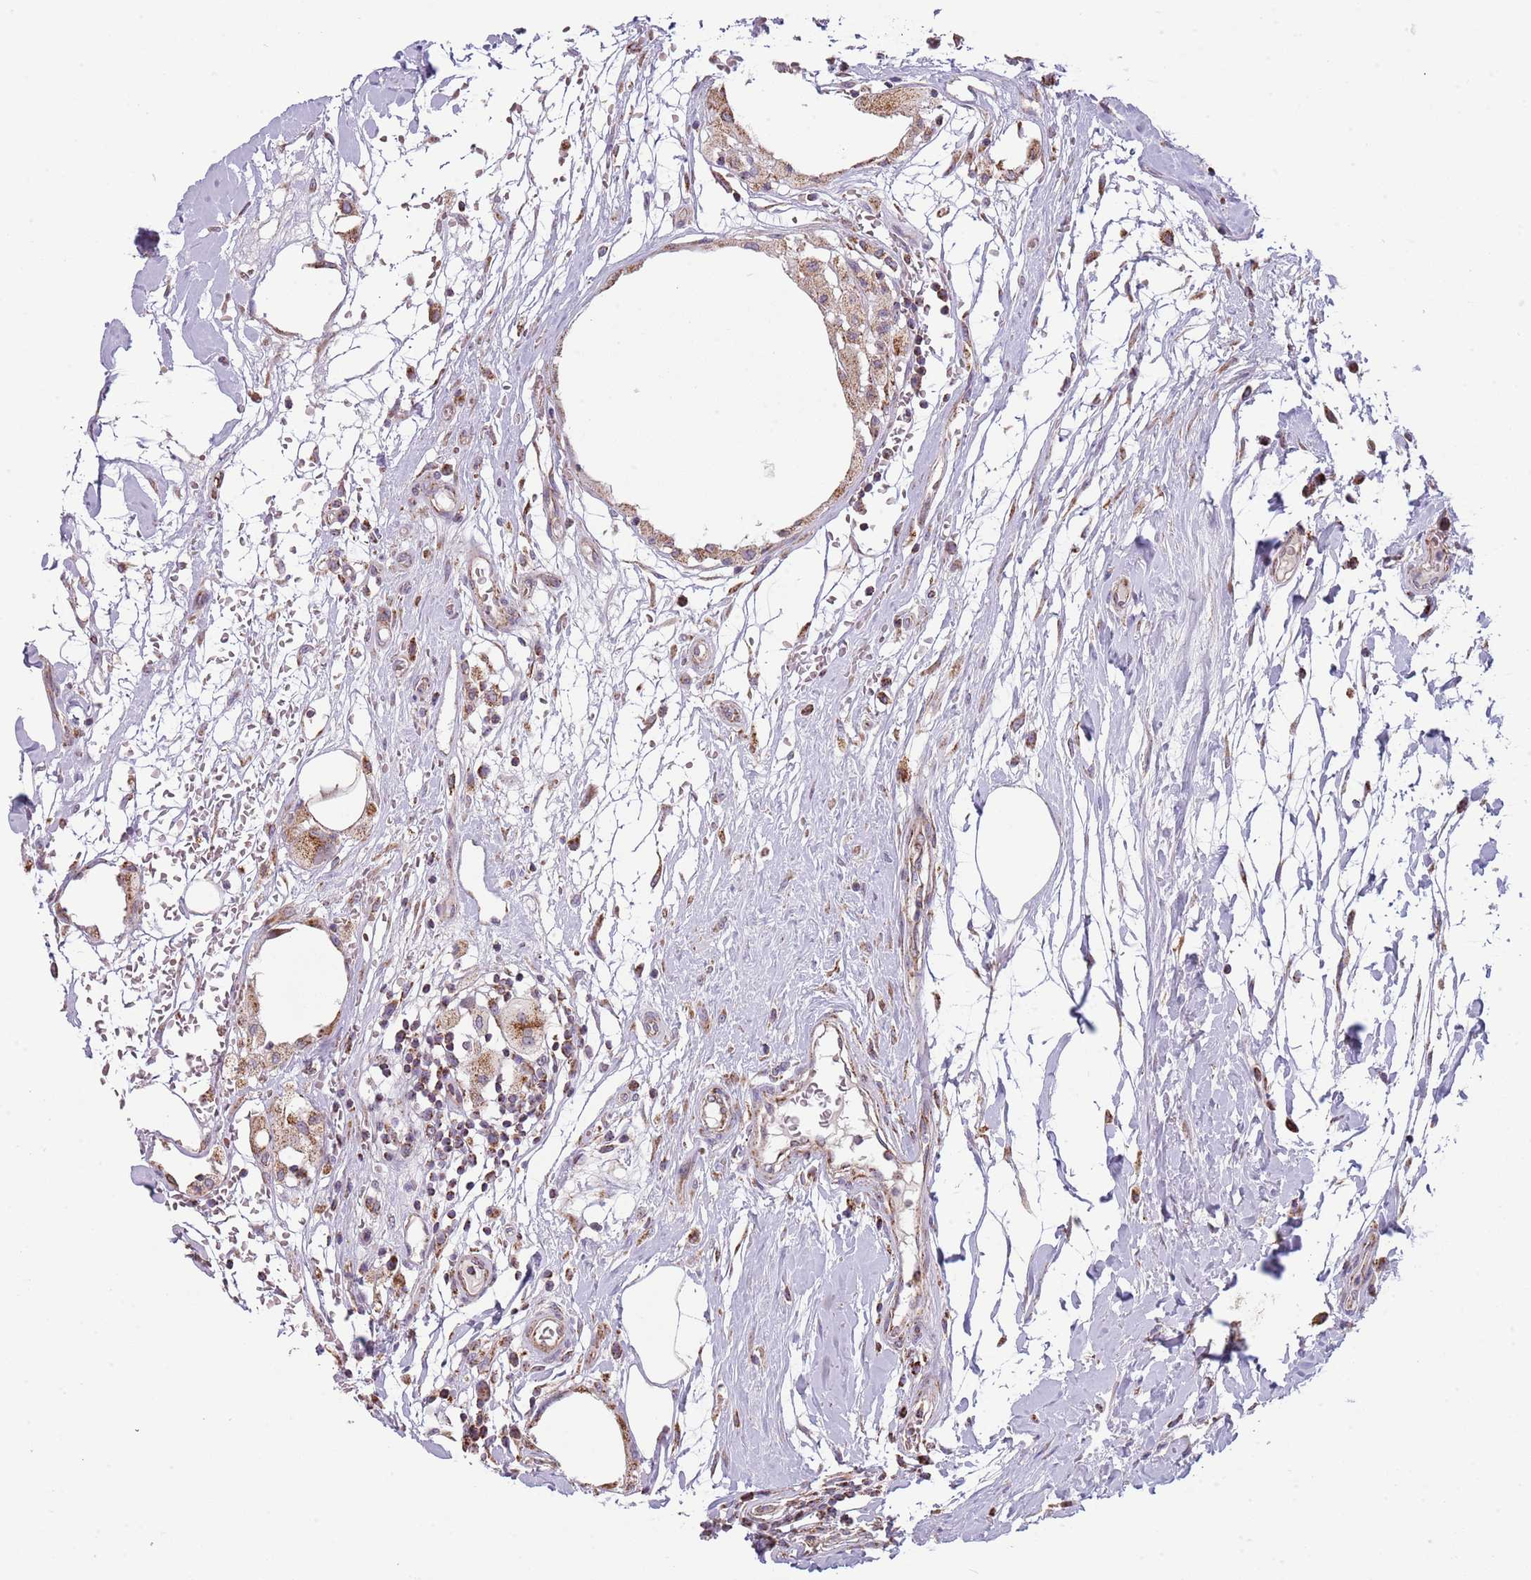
{"staining": {"intensity": "moderate", "quantity": ">75%", "location": "cytoplasmic/membranous"}, "tissue": "breast cancer", "cell_type": "Tumor cells", "image_type": "cancer", "snomed": [{"axis": "morphology", "description": "Duct carcinoma"}, {"axis": "topography", "description": "Breast"}], "caption": "The immunohistochemical stain highlights moderate cytoplasmic/membranous staining in tumor cells of breast invasive ductal carcinoma tissue.", "gene": "LHX6", "patient": {"sex": "female", "age": 55}}